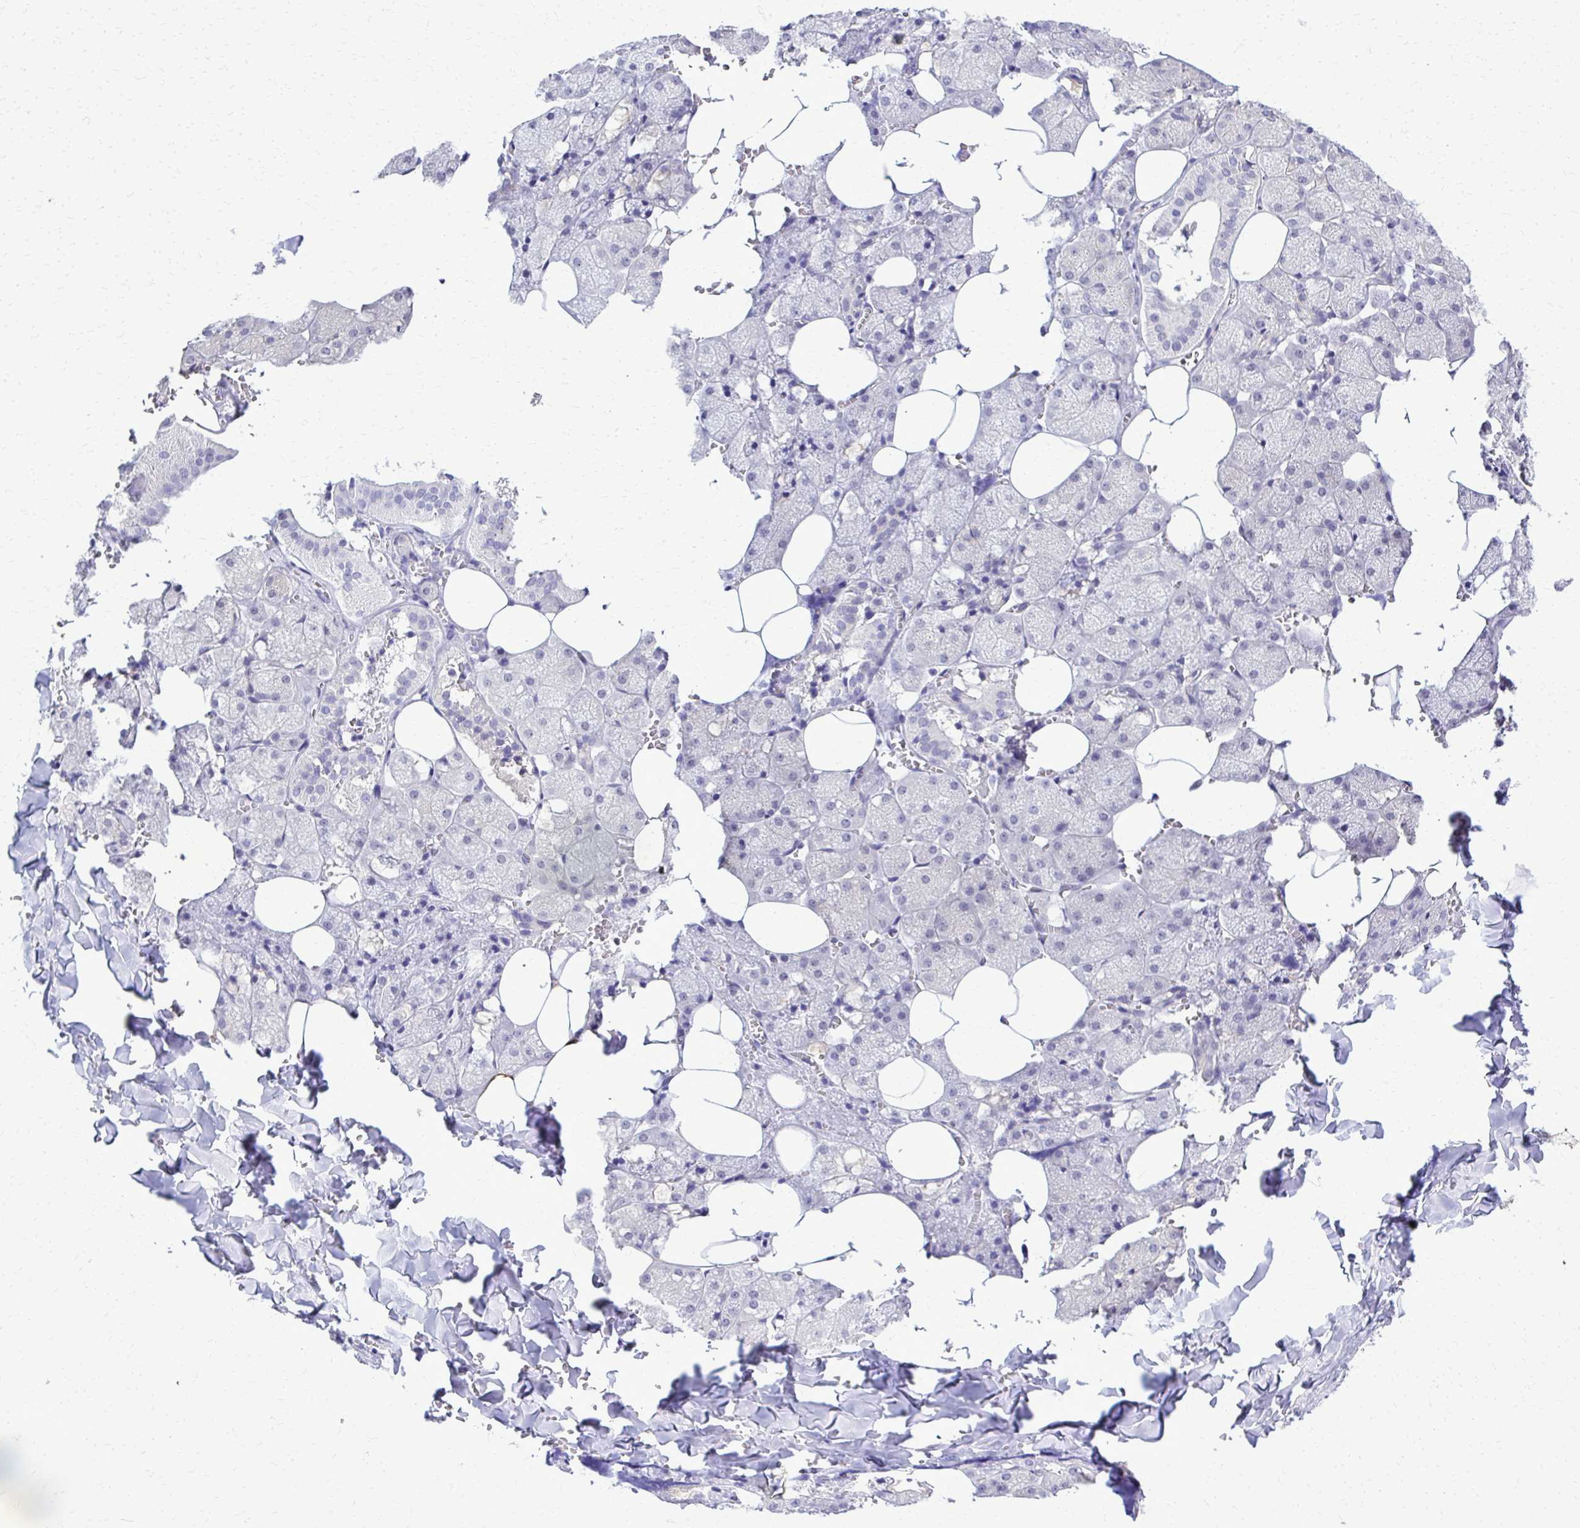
{"staining": {"intensity": "negative", "quantity": "none", "location": "none"}, "tissue": "salivary gland", "cell_type": "Glandular cells", "image_type": "normal", "snomed": [{"axis": "morphology", "description": "Normal tissue, NOS"}, {"axis": "topography", "description": "Salivary gland"}, {"axis": "topography", "description": "Peripheral nerve tissue"}], "caption": "Image shows no significant protein expression in glandular cells of unremarkable salivary gland.", "gene": "RASL11B", "patient": {"sex": "male", "age": 38}}